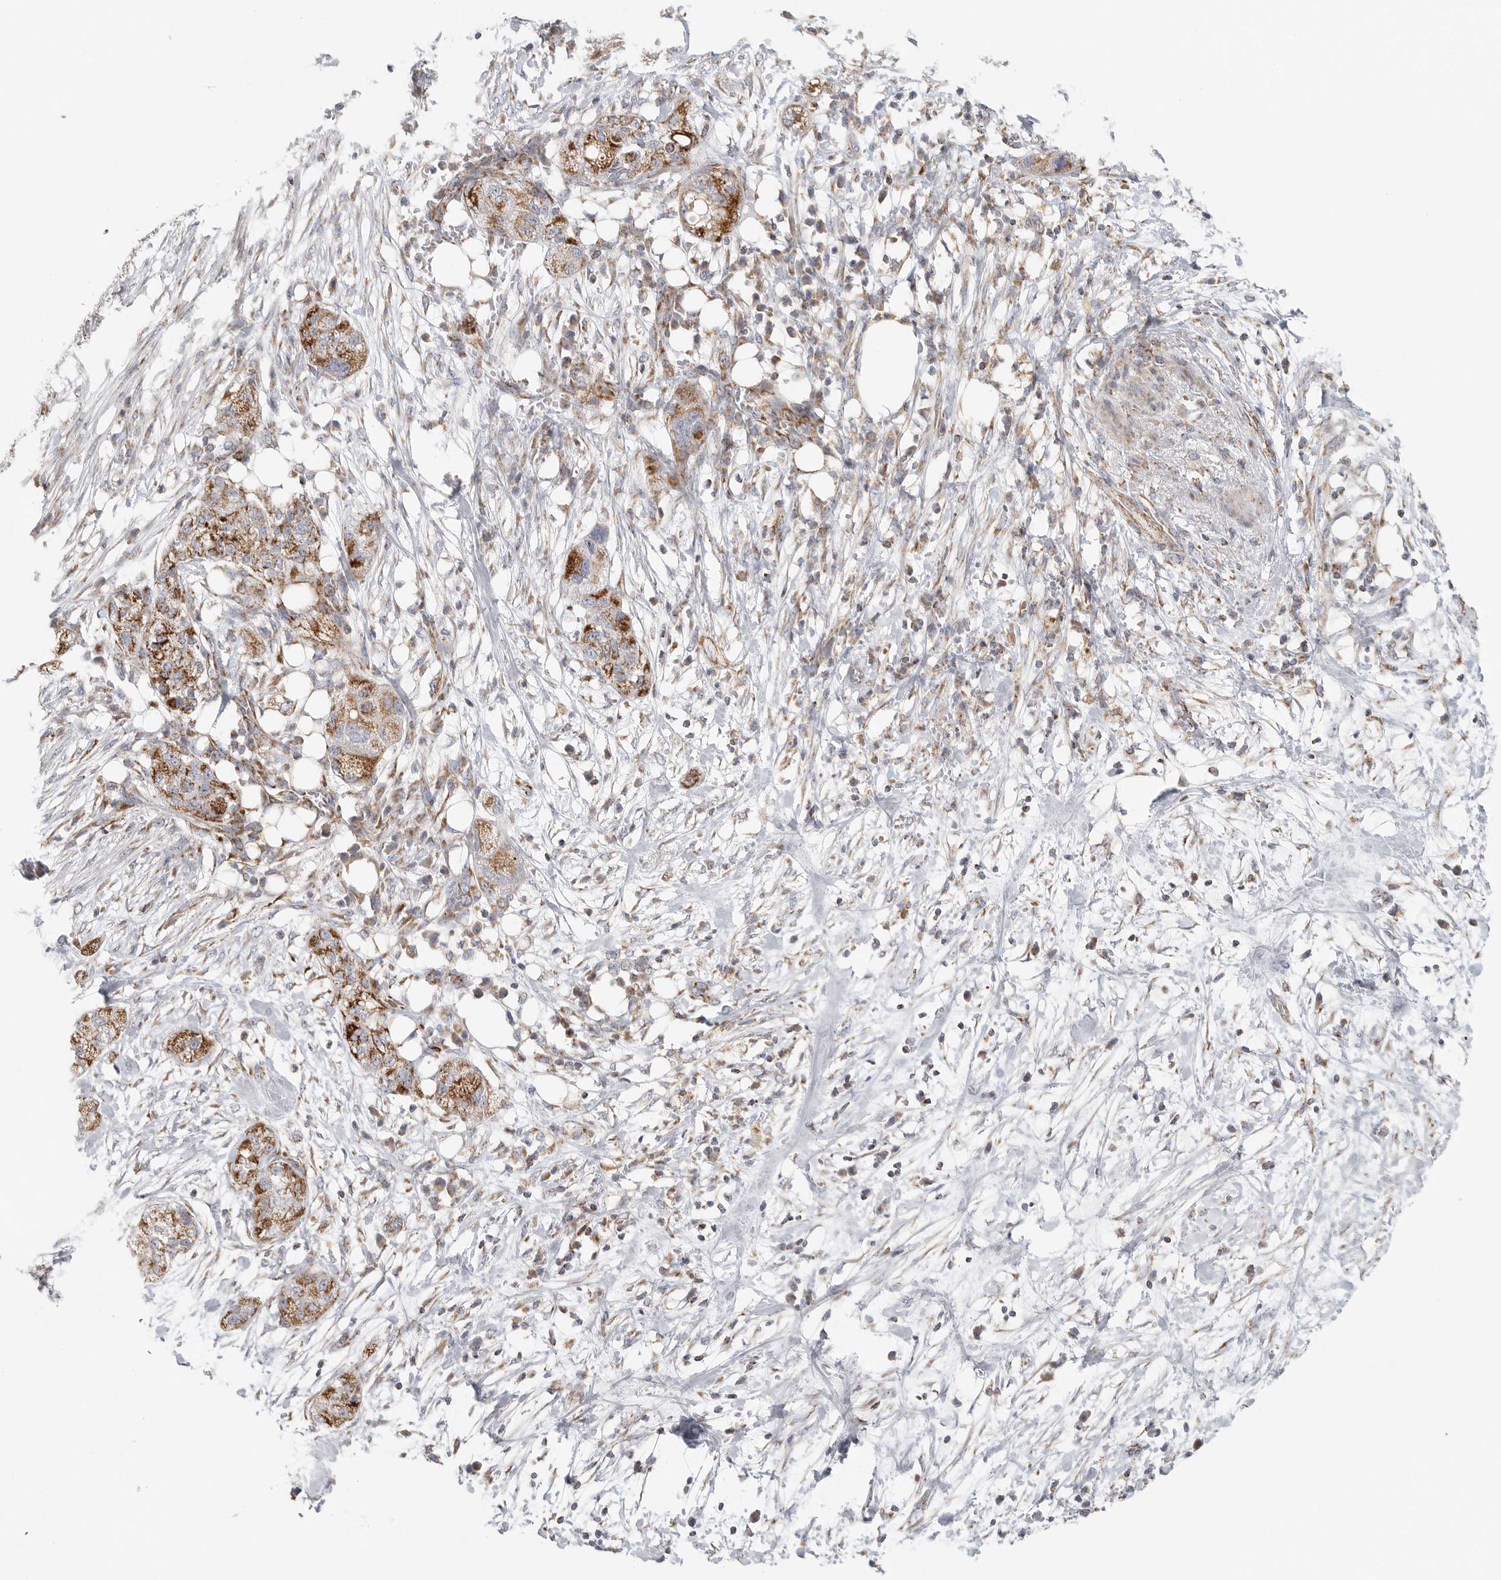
{"staining": {"intensity": "moderate", "quantity": ">75%", "location": "cytoplasmic/membranous"}, "tissue": "pancreatic cancer", "cell_type": "Tumor cells", "image_type": "cancer", "snomed": [{"axis": "morphology", "description": "Adenocarcinoma, NOS"}, {"axis": "topography", "description": "Pancreas"}], "caption": "The photomicrograph exhibits staining of pancreatic cancer, revealing moderate cytoplasmic/membranous protein expression (brown color) within tumor cells.", "gene": "SLC25A26", "patient": {"sex": "female", "age": 78}}